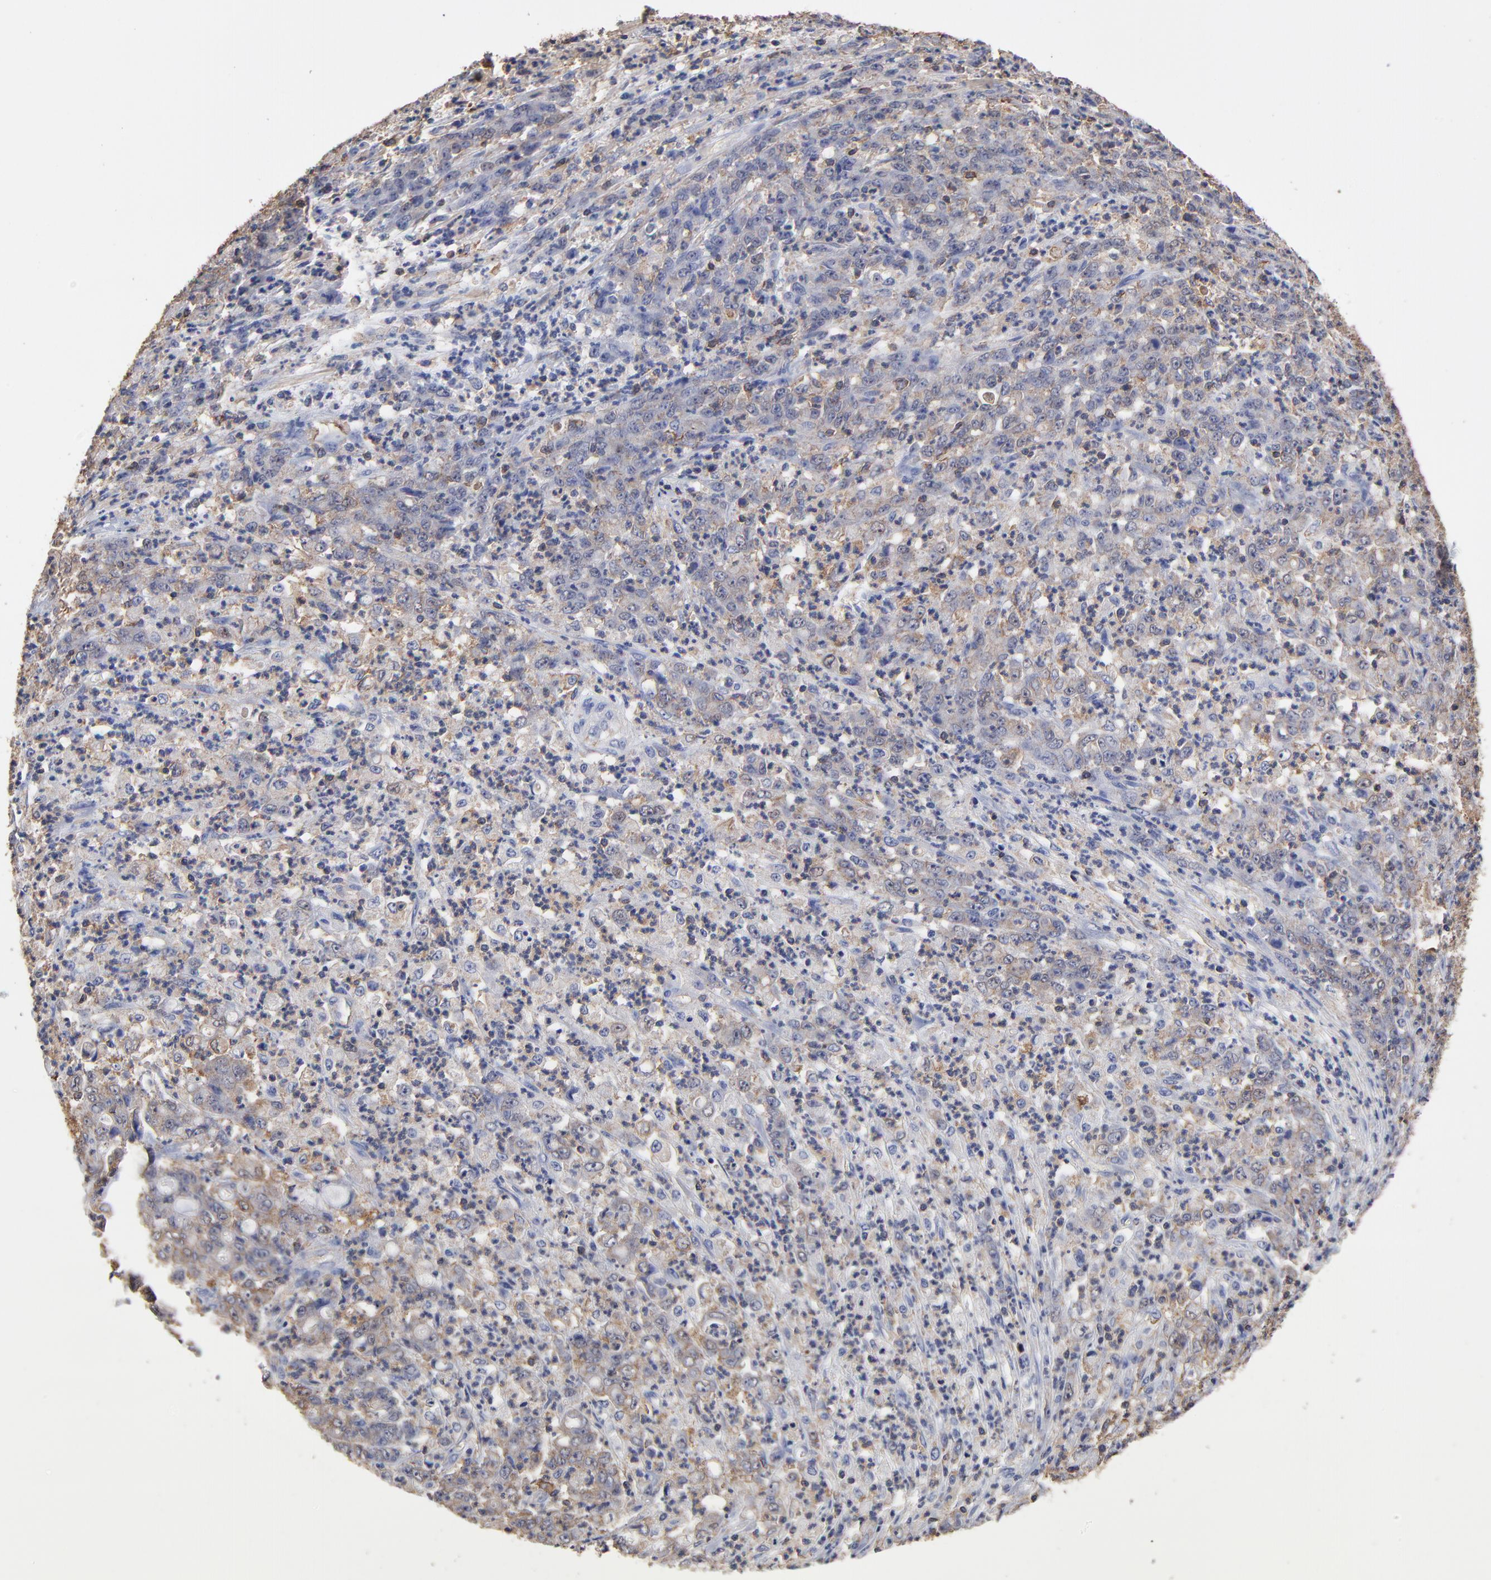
{"staining": {"intensity": "moderate", "quantity": ">75%", "location": "cytoplasmic/membranous"}, "tissue": "stomach cancer", "cell_type": "Tumor cells", "image_type": "cancer", "snomed": [{"axis": "morphology", "description": "Adenocarcinoma, NOS"}, {"axis": "topography", "description": "Stomach, lower"}], "caption": "A medium amount of moderate cytoplasmic/membranous expression is appreciated in about >75% of tumor cells in stomach cancer (adenocarcinoma) tissue. Immunohistochemistry stains the protein of interest in brown and the nuclei are stained blue.", "gene": "ASL", "patient": {"sex": "female", "age": 71}}